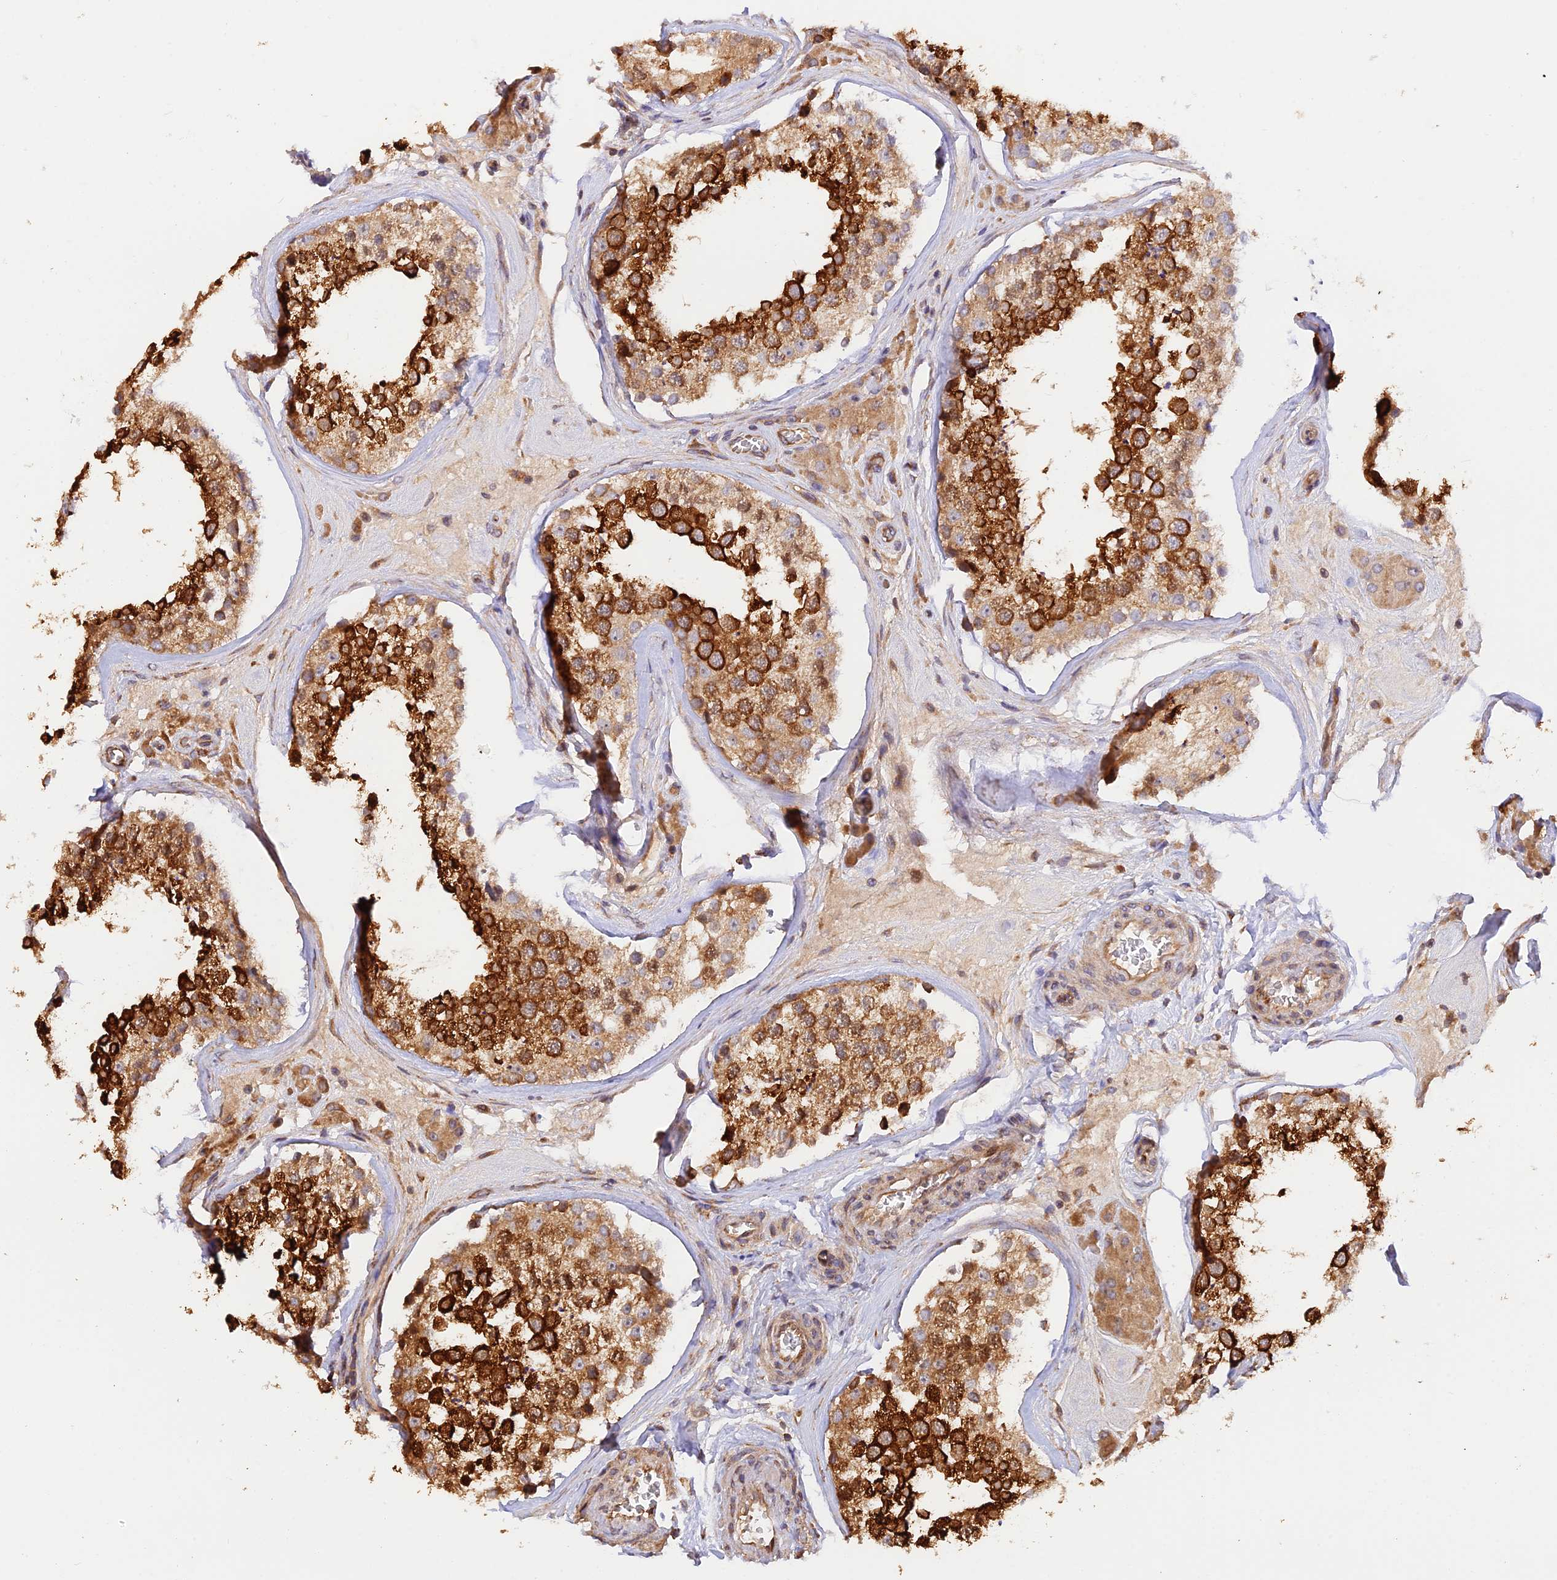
{"staining": {"intensity": "strong", "quantity": ">75%", "location": "cytoplasmic/membranous"}, "tissue": "testis", "cell_type": "Cells in seminiferous ducts", "image_type": "normal", "snomed": [{"axis": "morphology", "description": "Normal tissue, NOS"}, {"axis": "topography", "description": "Testis"}], "caption": "Protein positivity by immunohistochemistry shows strong cytoplasmic/membranous expression in approximately >75% of cells in seminiferous ducts in normal testis. (brown staining indicates protein expression, while blue staining denotes nuclei).", "gene": "RPL5", "patient": {"sex": "male", "age": 46}}